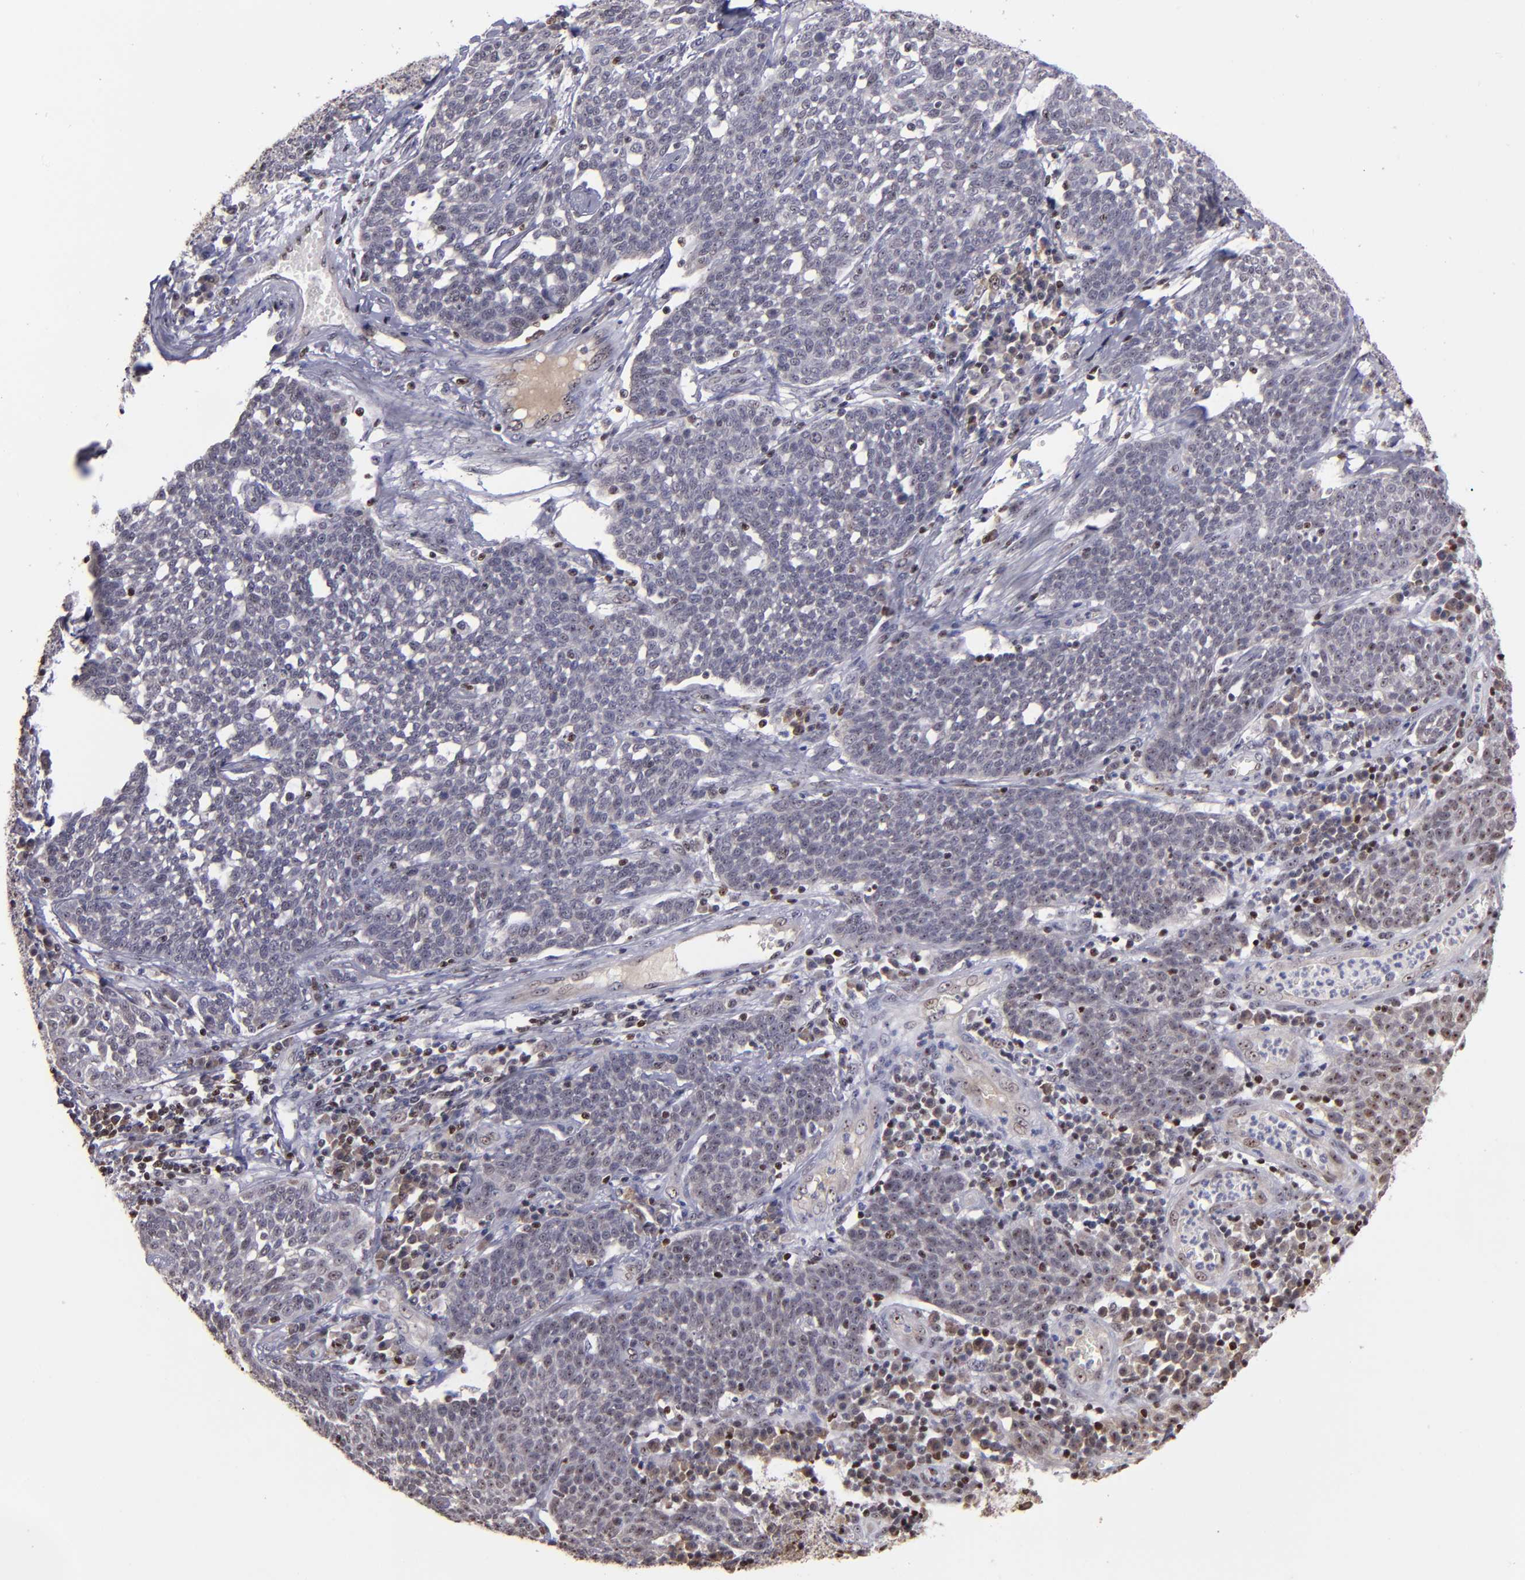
{"staining": {"intensity": "negative", "quantity": "none", "location": "none"}, "tissue": "cervical cancer", "cell_type": "Tumor cells", "image_type": "cancer", "snomed": [{"axis": "morphology", "description": "Squamous cell carcinoma, NOS"}, {"axis": "topography", "description": "Cervix"}], "caption": "A high-resolution image shows immunohistochemistry staining of squamous cell carcinoma (cervical), which reveals no significant staining in tumor cells.", "gene": "DDX24", "patient": {"sex": "female", "age": 34}}